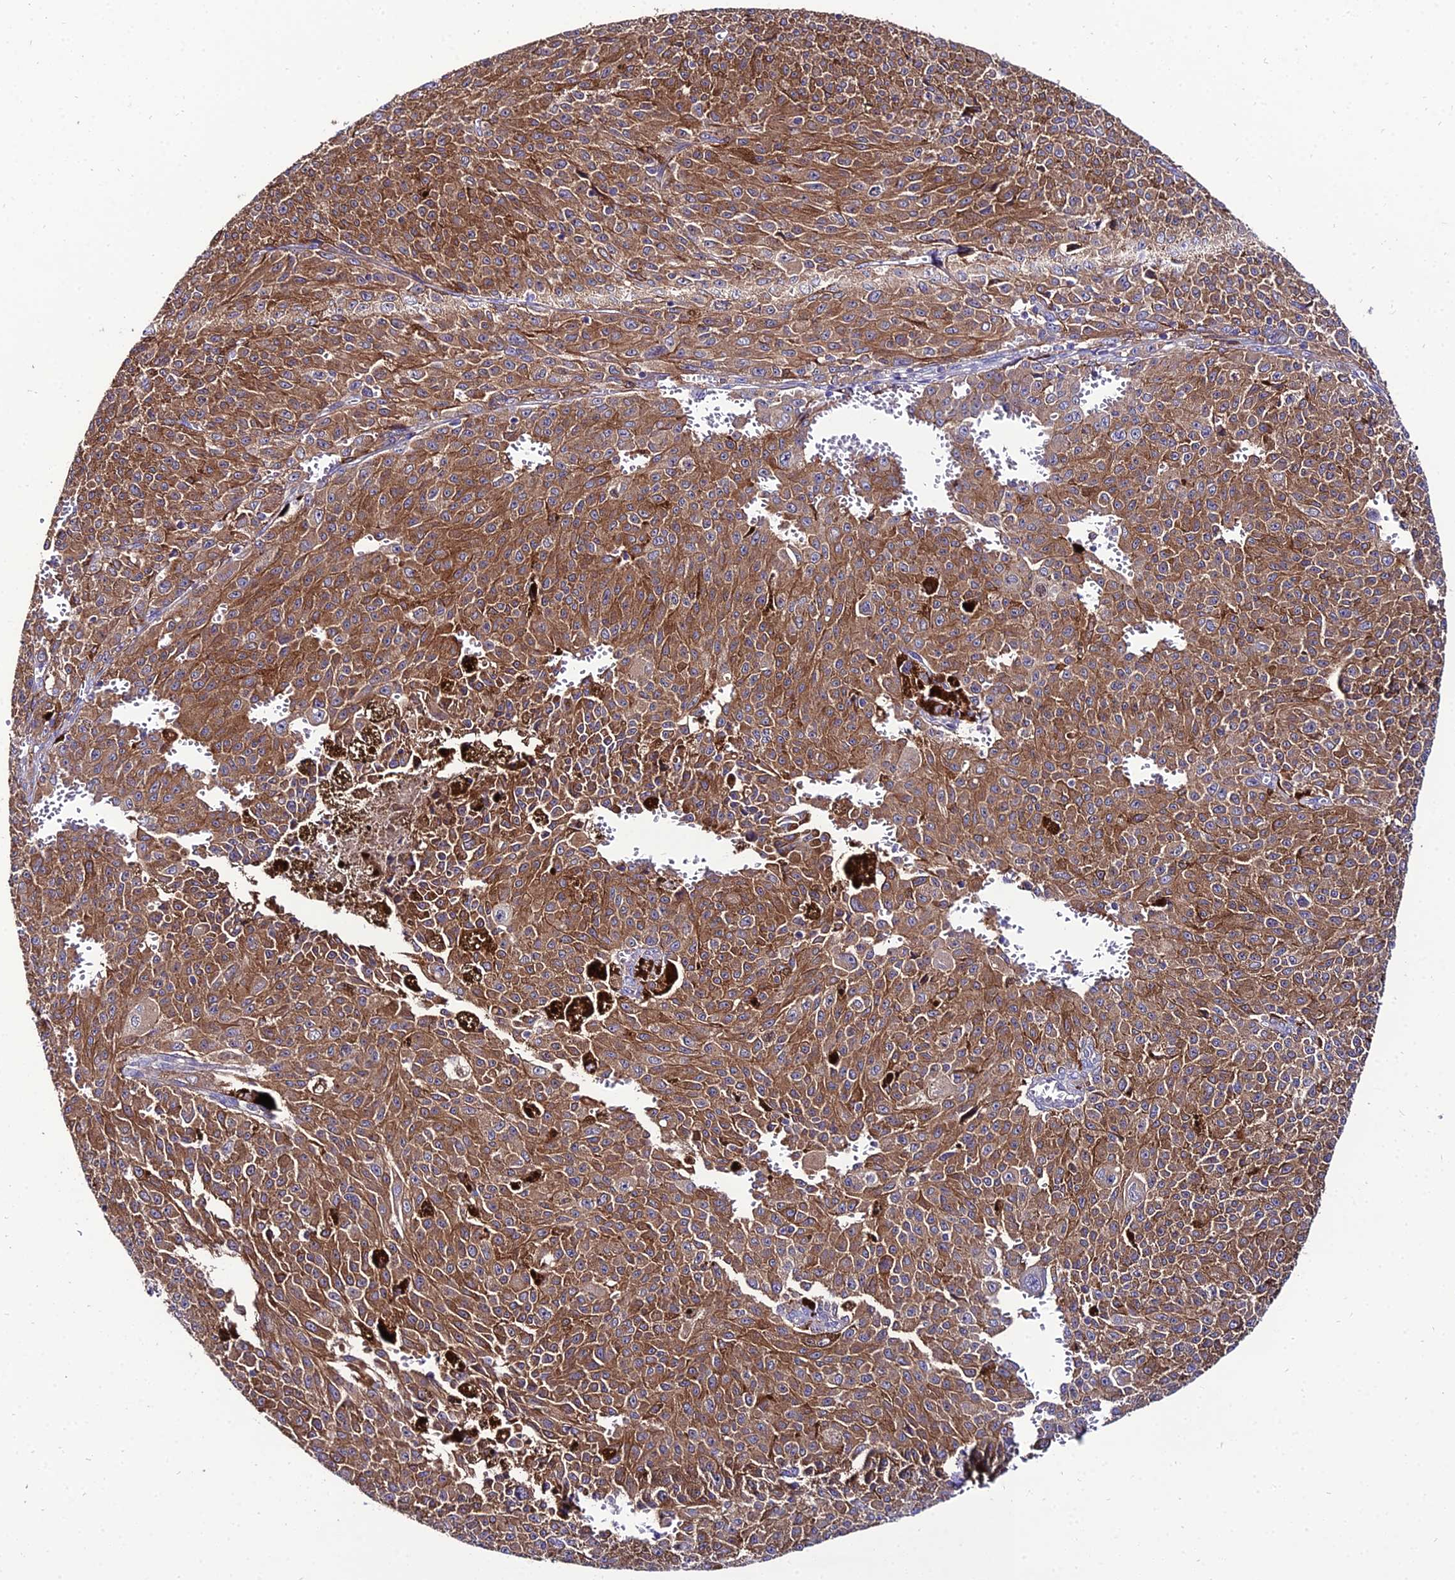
{"staining": {"intensity": "moderate", "quantity": ">75%", "location": "cytoplasmic/membranous"}, "tissue": "melanoma", "cell_type": "Tumor cells", "image_type": "cancer", "snomed": [{"axis": "morphology", "description": "Malignant melanoma, NOS"}, {"axis": "topography", "description": "Skin"}], "caption": "A photomicrograph showing moderate cytoplasmic/membranous positivity in about >75% of tumor cells in melanoma, as visualized by brown immunohistochemical staining.", "gene": "C2orf69", "patient": {"sex": "female", "age": 52}}